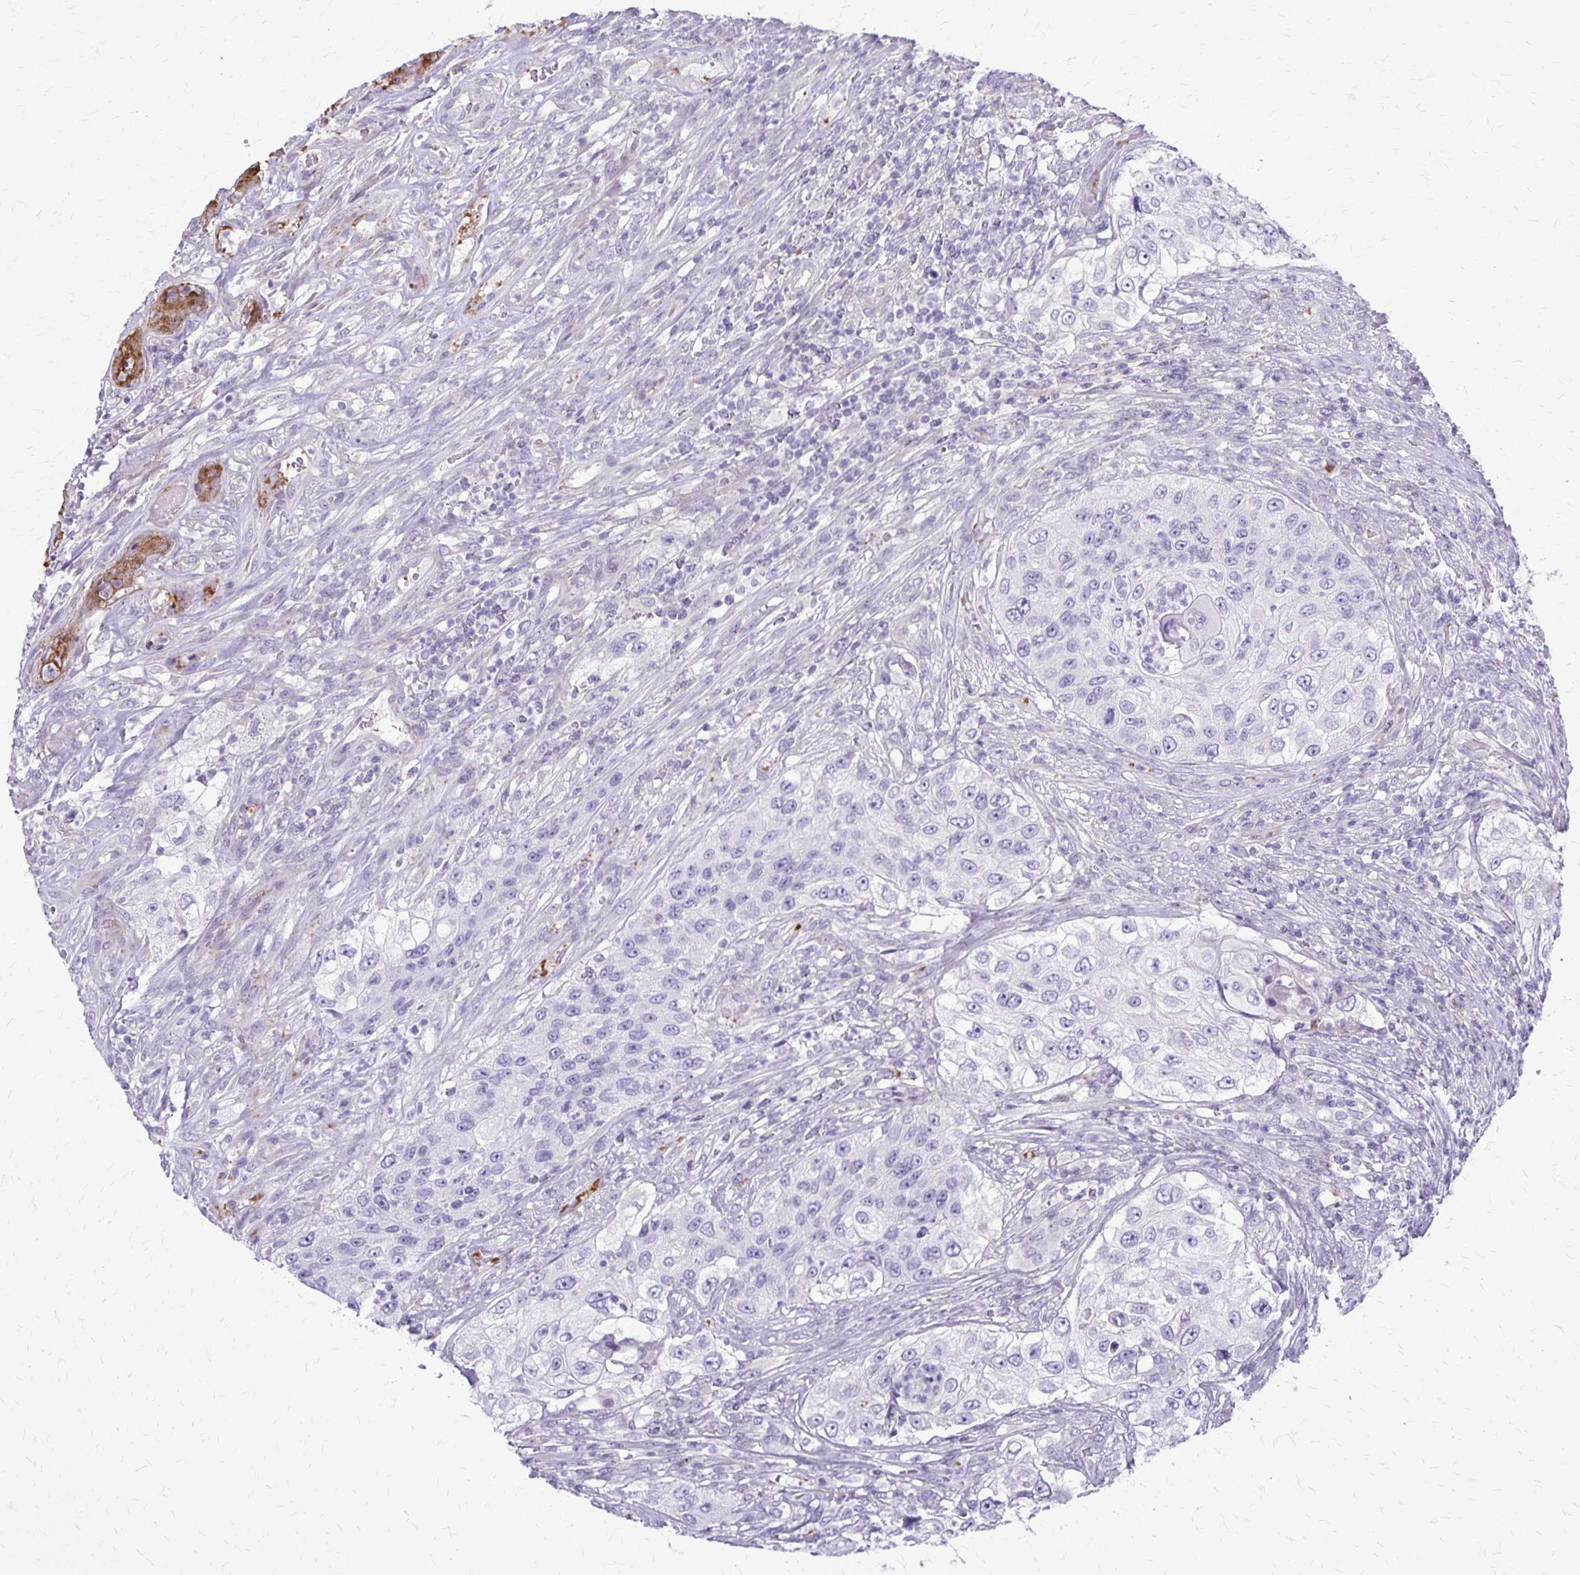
{"staining": {"intensity": "negative", "quantity": "none", "location": "none"}, "tissue": "urothelial cancer", "cell_type": "Tumor cells", "image_type": "cancer", "snomed": [{"axis": "morphology", "description": "Urothelial carcinoma, High grade"}, {"axis": "topography", "description": "Urinary bladder"}], "caption": "This micrograph is of urothelial cancer stained with immunohistochemistry to label a protein in brown with the nuclei are counter-stained blue. There is no positivity in tumor cells.", "gene": "GP9", "patient": {"sex": "female", "age": 60}}